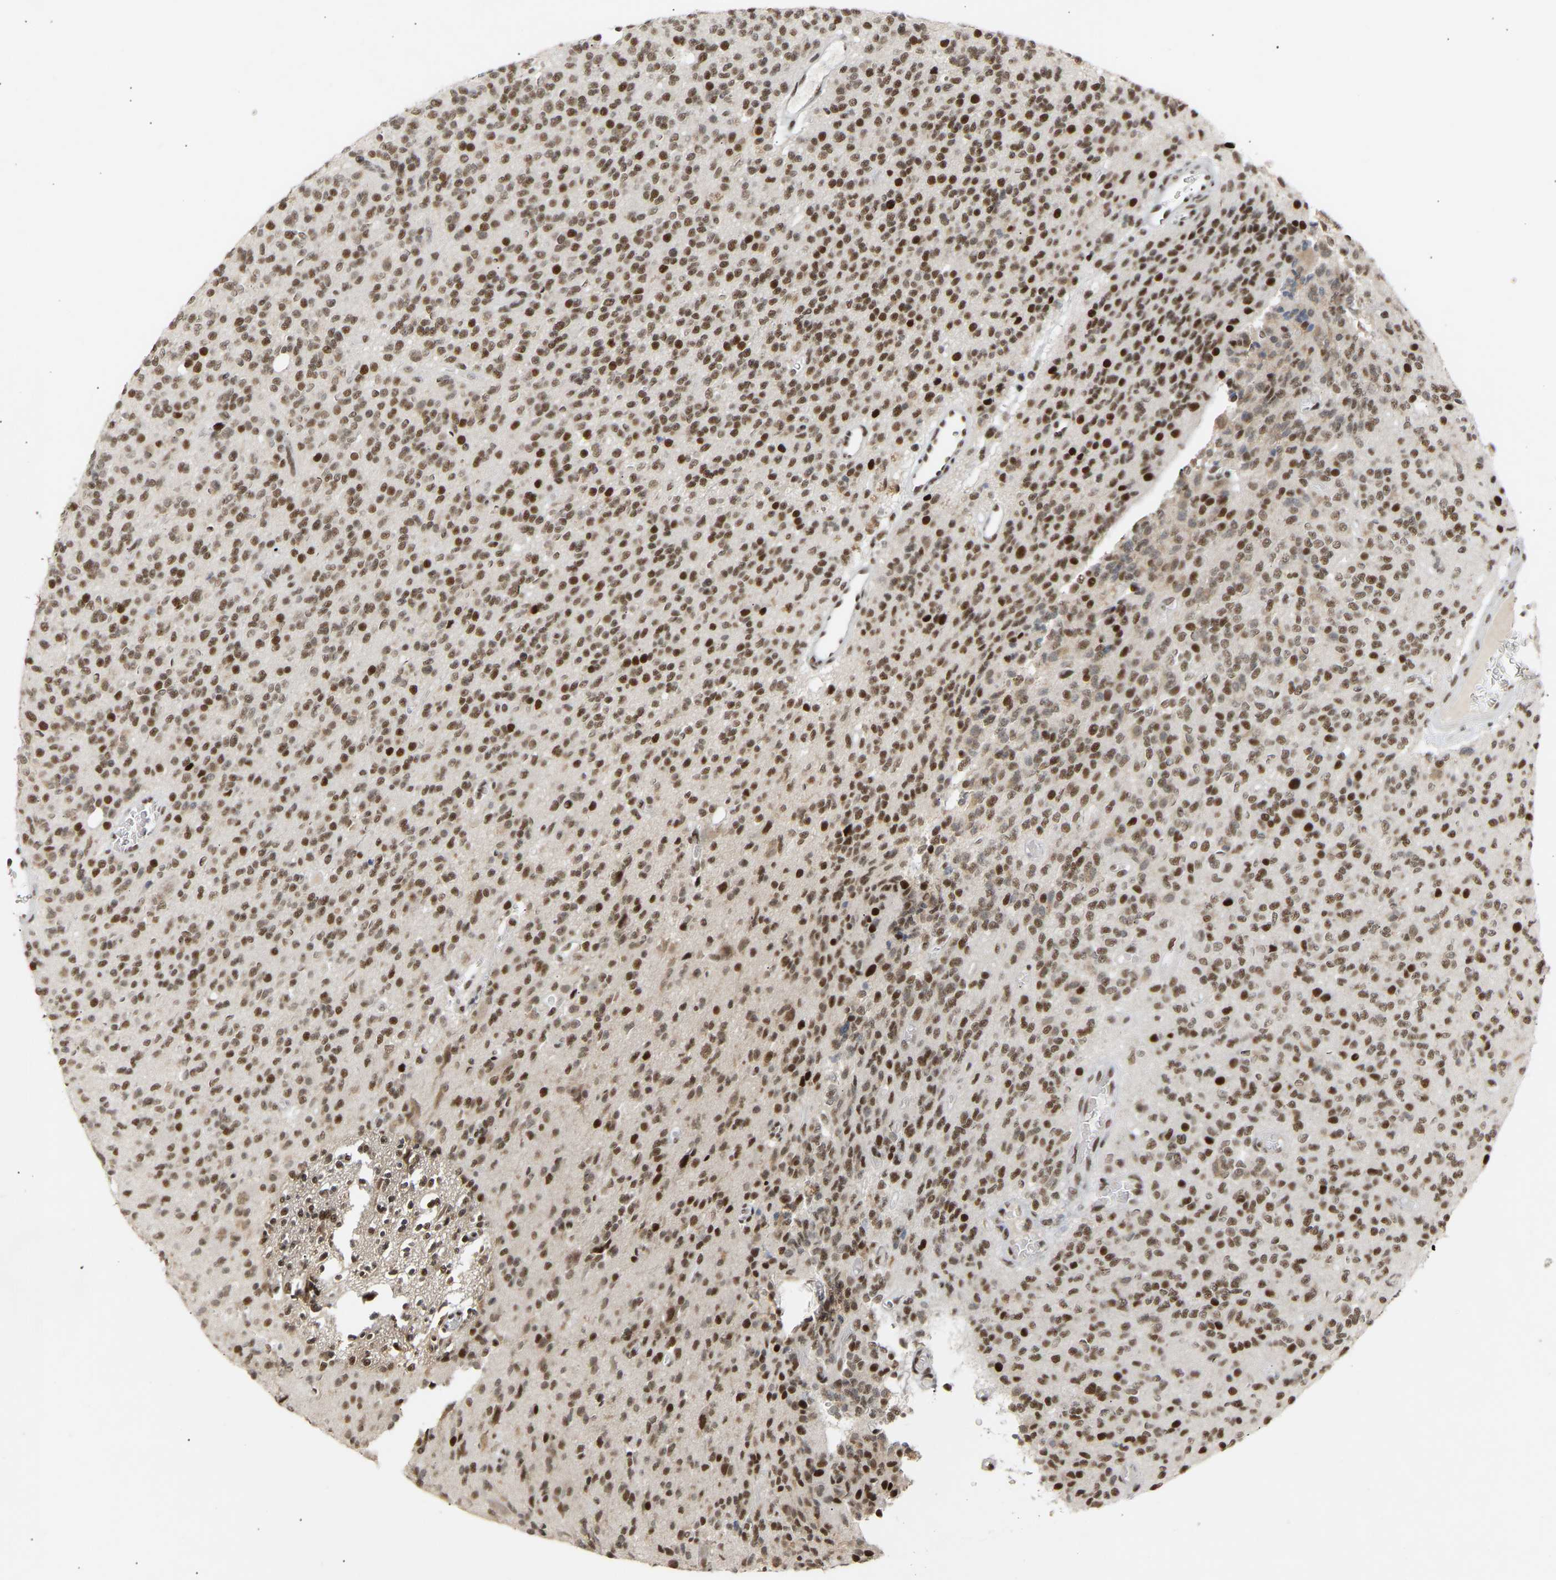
{"staining": {"intensity": "strong", "quantity": ">75%", "location": "nuclear"}, "tissue": "glioma", "cell_type": "Tumor cells", "image_type": "cancer", "snomed": [{"axis": "morphology", "description": "Glioma, malignant, High grade"}, {"axis": "topography", "description": "Brain"}], "caption": "Glioma stained for a protein (brown) displays strong nuclear positive positivity in approximately >75% of tumor cells.", "gene": "NELFB", "patient": {"sex": "male", "age": 34}}